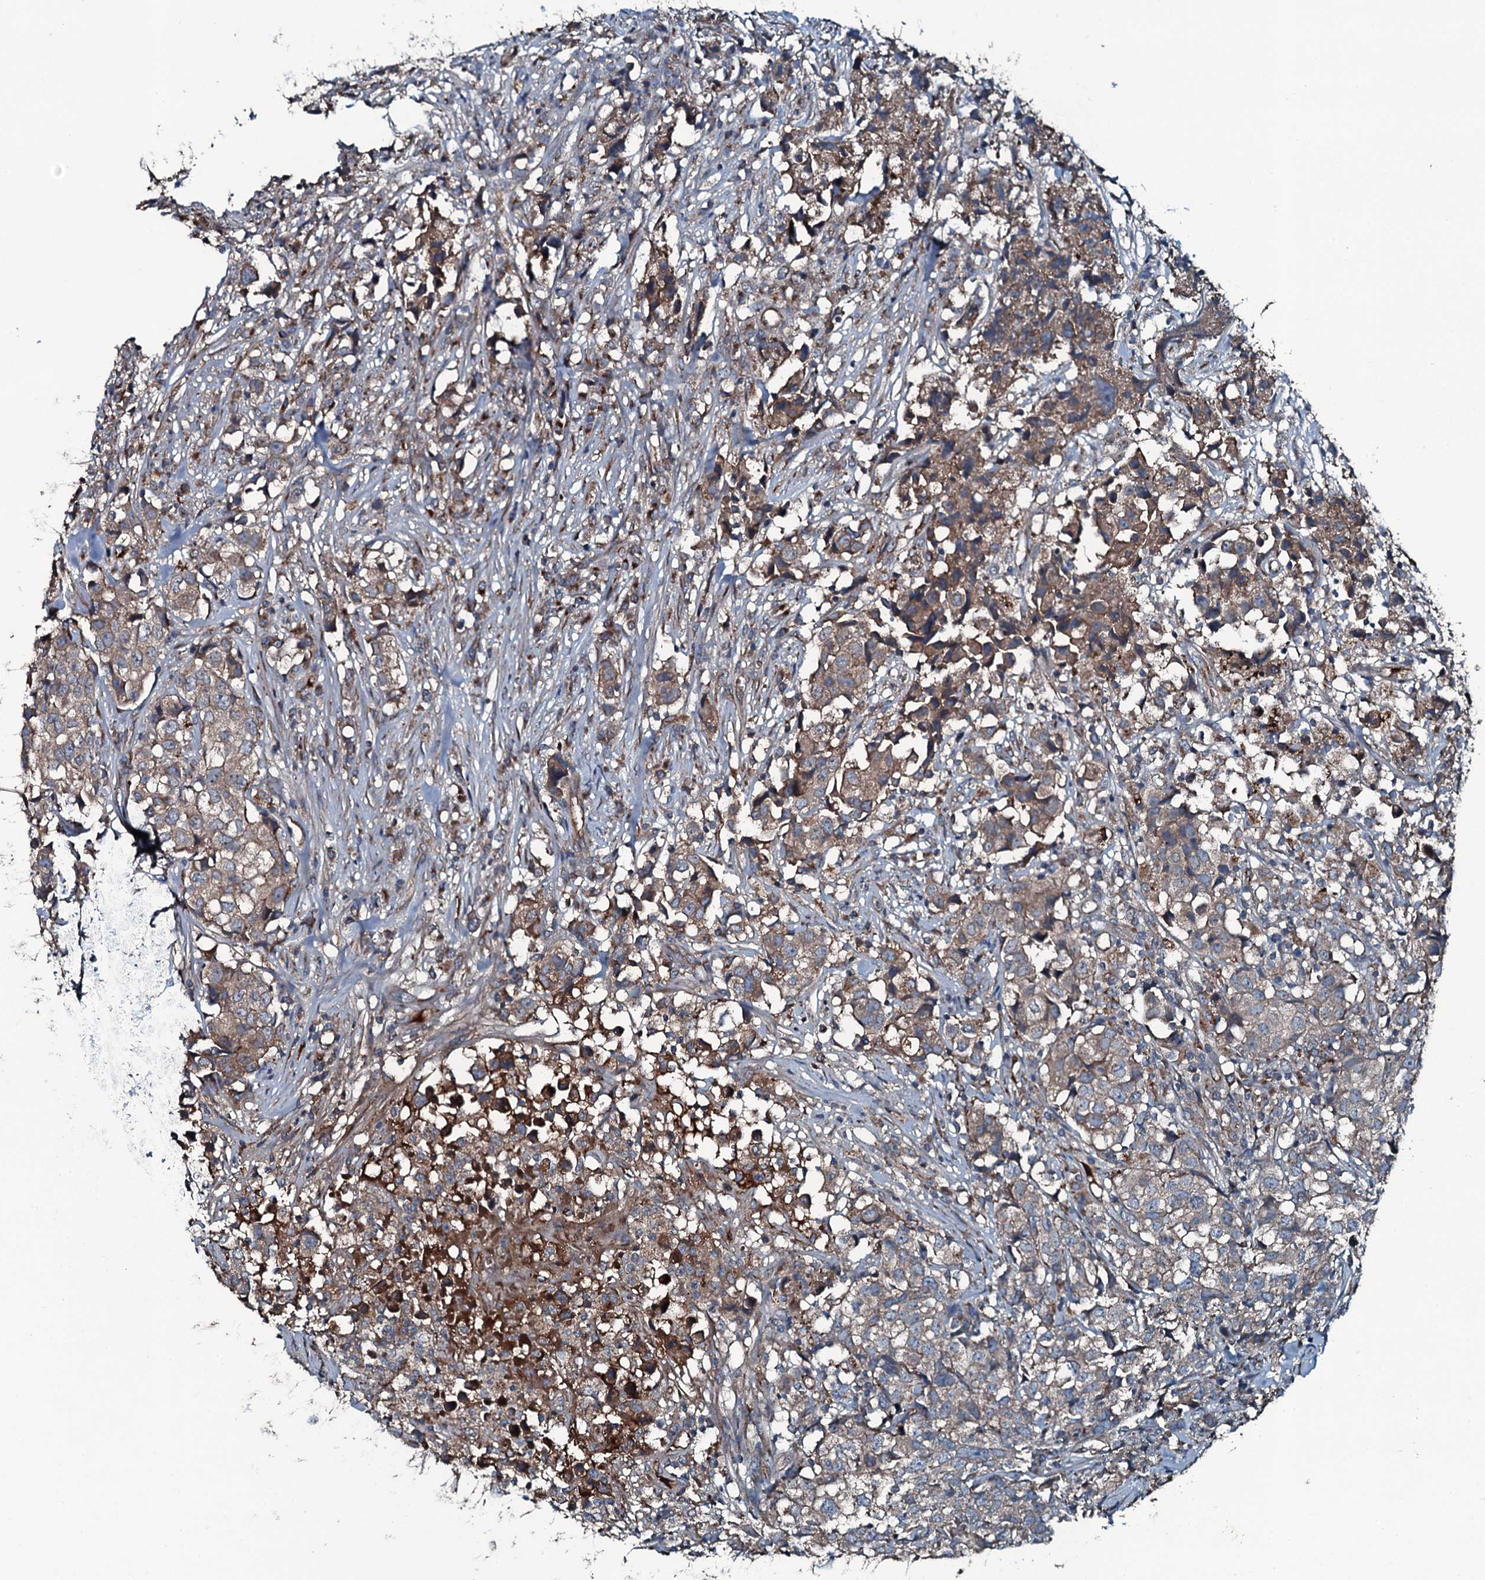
{"staining": {"intensity": "moderate", "quantity": "<25%", "location": "cytoplasmic/membranous"}, "tissue": "urothelial cancer", "cell_type": "Tumor cells", "image_type": "cancer", "snomed": [{"axis": "morphology", "description": "Urothelial carcinoma, High grade"}, {"axis": "topography", "description": "Urinary bladder"}], "caption": "A histopathology image of human urothelial carcinoma (high-grade) stained for a protein exhibits moderate cytoplasmic/membranous brown staining in tumor cells. The staining is performed using DAB brown chromogen to label protein expression. The nuclei are counter-stained blue using hematoxylin.", "gene": "TRIM7", "patient": {"sex": "female", "age": 75}}